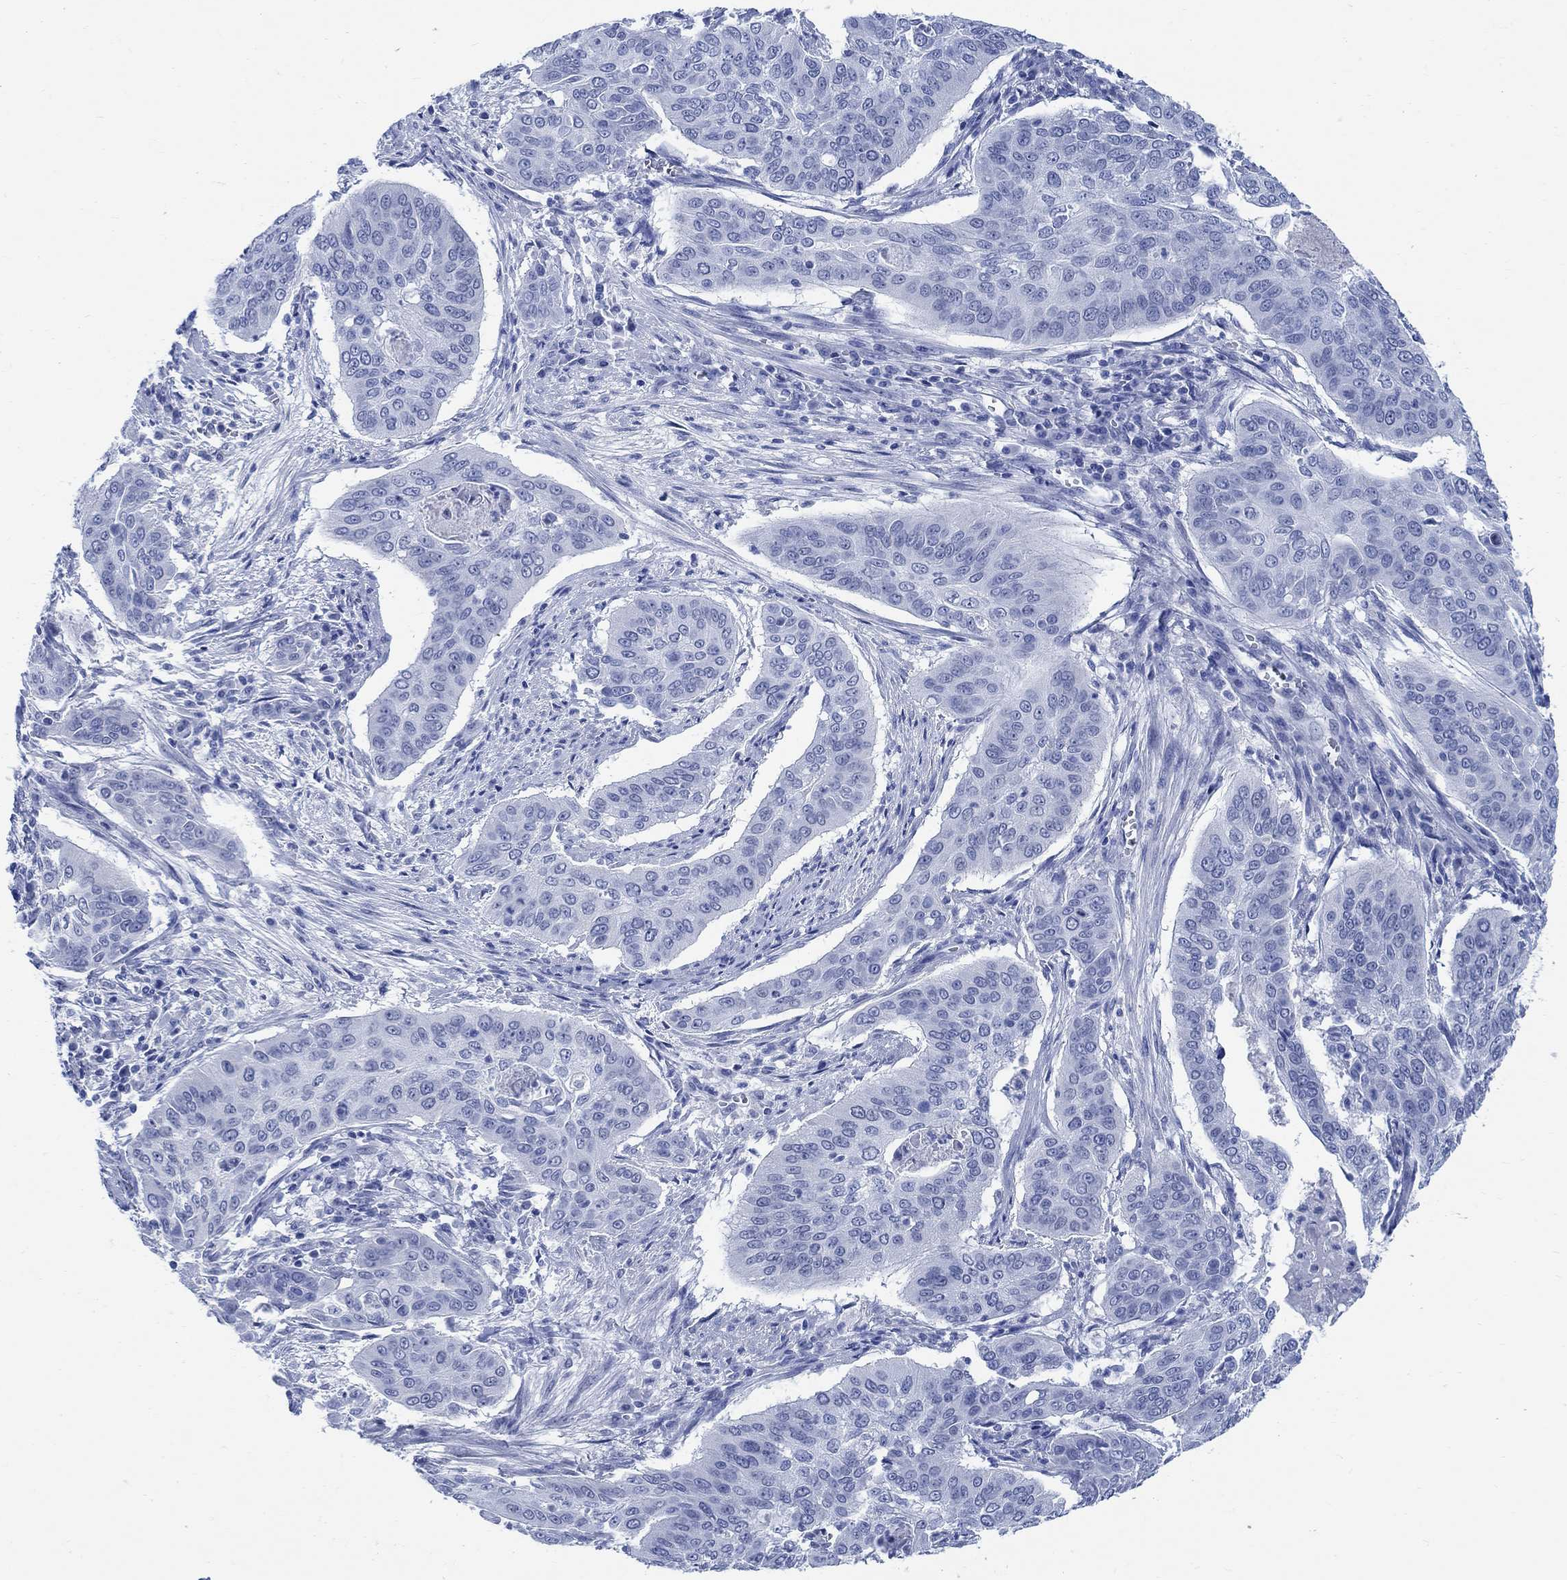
{"staining": {"intensity": "negative", "quantity": "none", "location": "none"}, "tissue": "cervical cancer", "cell_type": "Tumor cells", "image_type": "cancer", "snomed": [{"axis": "morphology", "description": "Squamous cell carcinoma, NOS"}, {"axis": "topography", "description": "Cervix"}], "caption": "A histopathology image of cervical cancer stained for a protein displays no brown staining in tumor cells.", "gene": "CAMK2N1", "patient": {"sex": "female", "age": 39}}